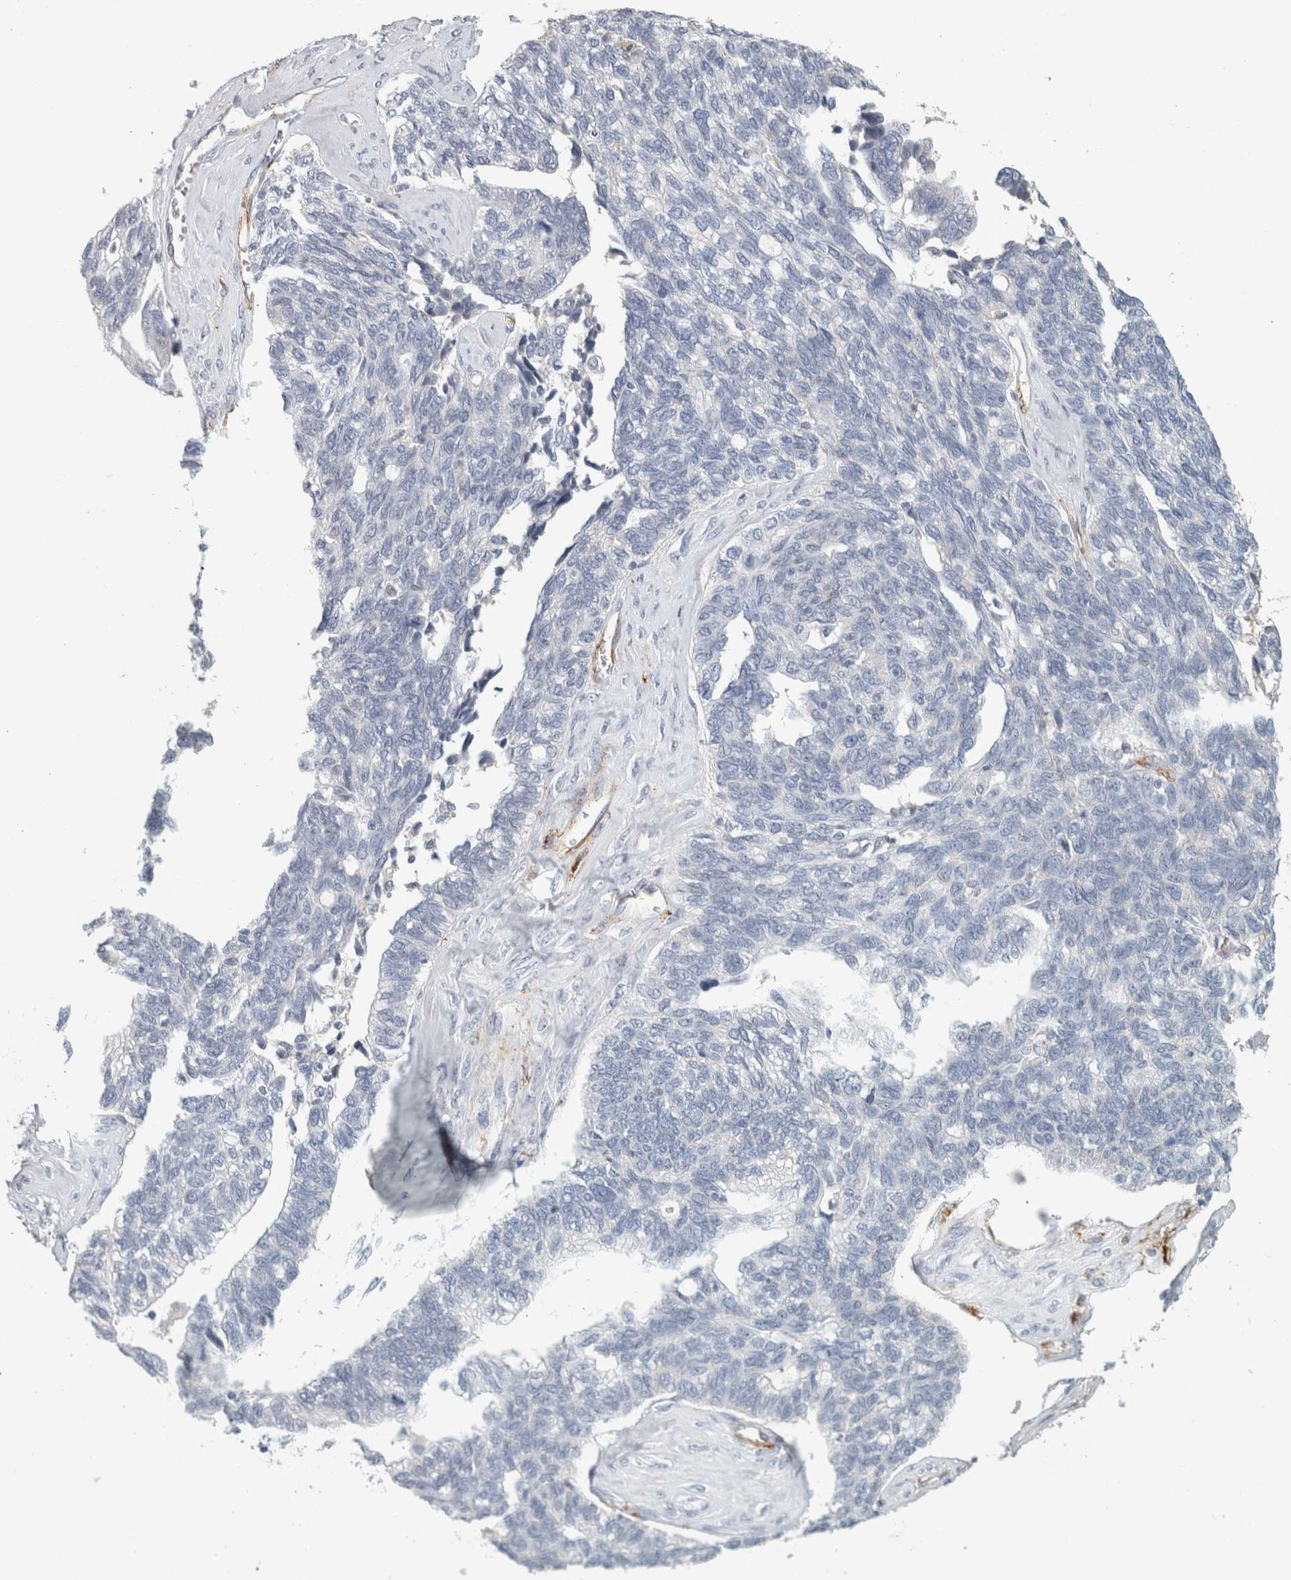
{"staining": {"intensity": "negative", "quantity": "none", "location": "none"}, "tissue": "ovarian cancer", "cell_type": "Tumor cells", "image_type": "cancer", "snomed": [{"axis": "morphology", "description": "Cystadenocarcinoma, serous, NOS"}, {"axis": "topography", "description": "Ovary"}], "caption": "The micrograph displays no staining of tumor cells in ovarian cancer.", "gene": "CD36", "patient": {"sex": "female", "age": 79}}